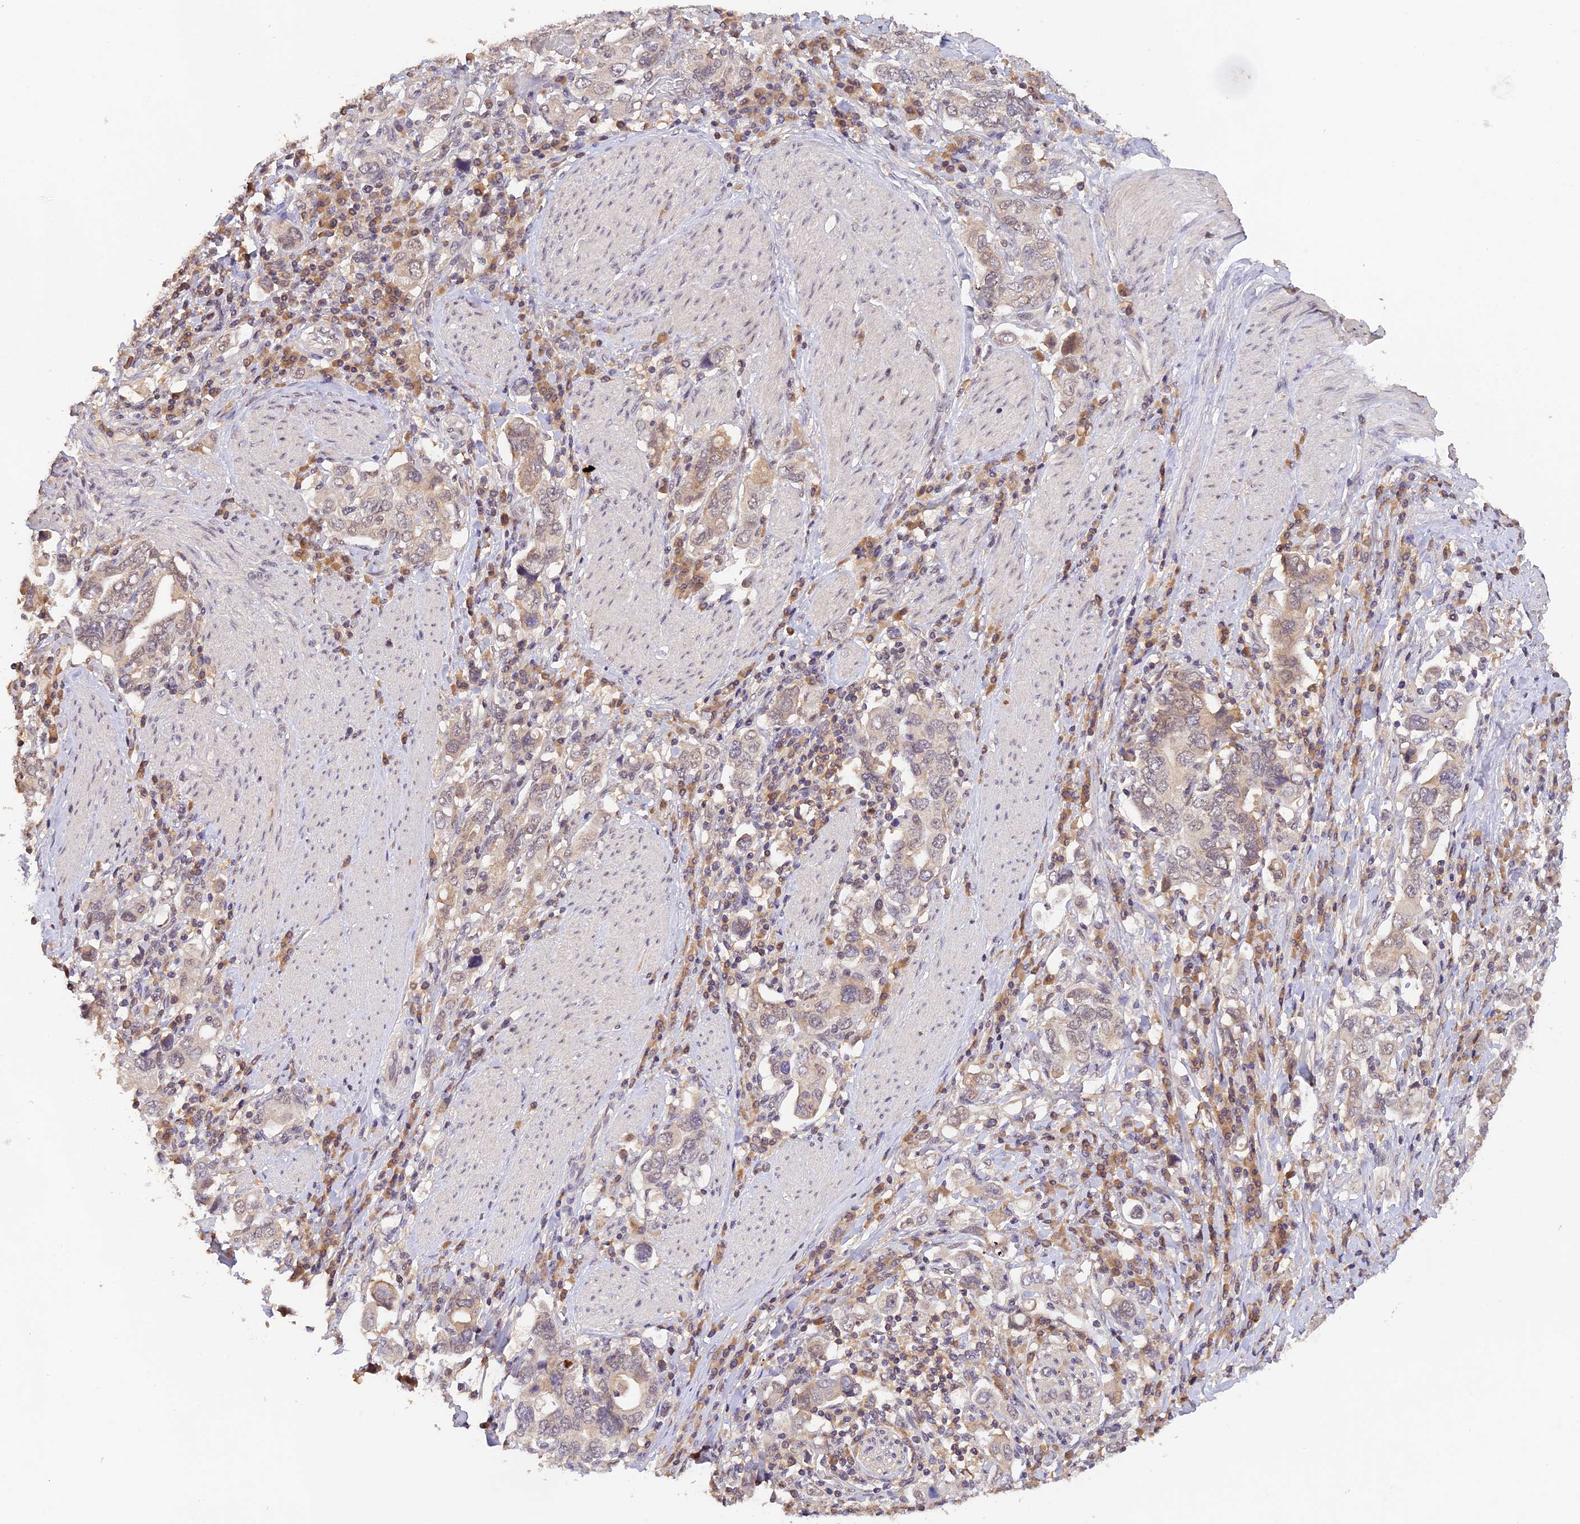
{"staining": {"intensity": "weak", "quantity": "<25%", "location": "cytoplasmic/membranous"}, "tissue": "stomach cancer", "cell_type": "Tumor cells", "image_type": "cancer", "snomed": [{"axis": "morphology", "description": "Adenocarcinoma, NOS"}, {"axis": "topography", "description": "Stomach, upper"}, {"axis": "topography", "description": "Stomach"}], "caption": "Tumor cells are negative for brown protein staining in adenocarcinoma (stomach).", "gene": "ZNF436", "patient": {"sex": "male", "age": 62}}